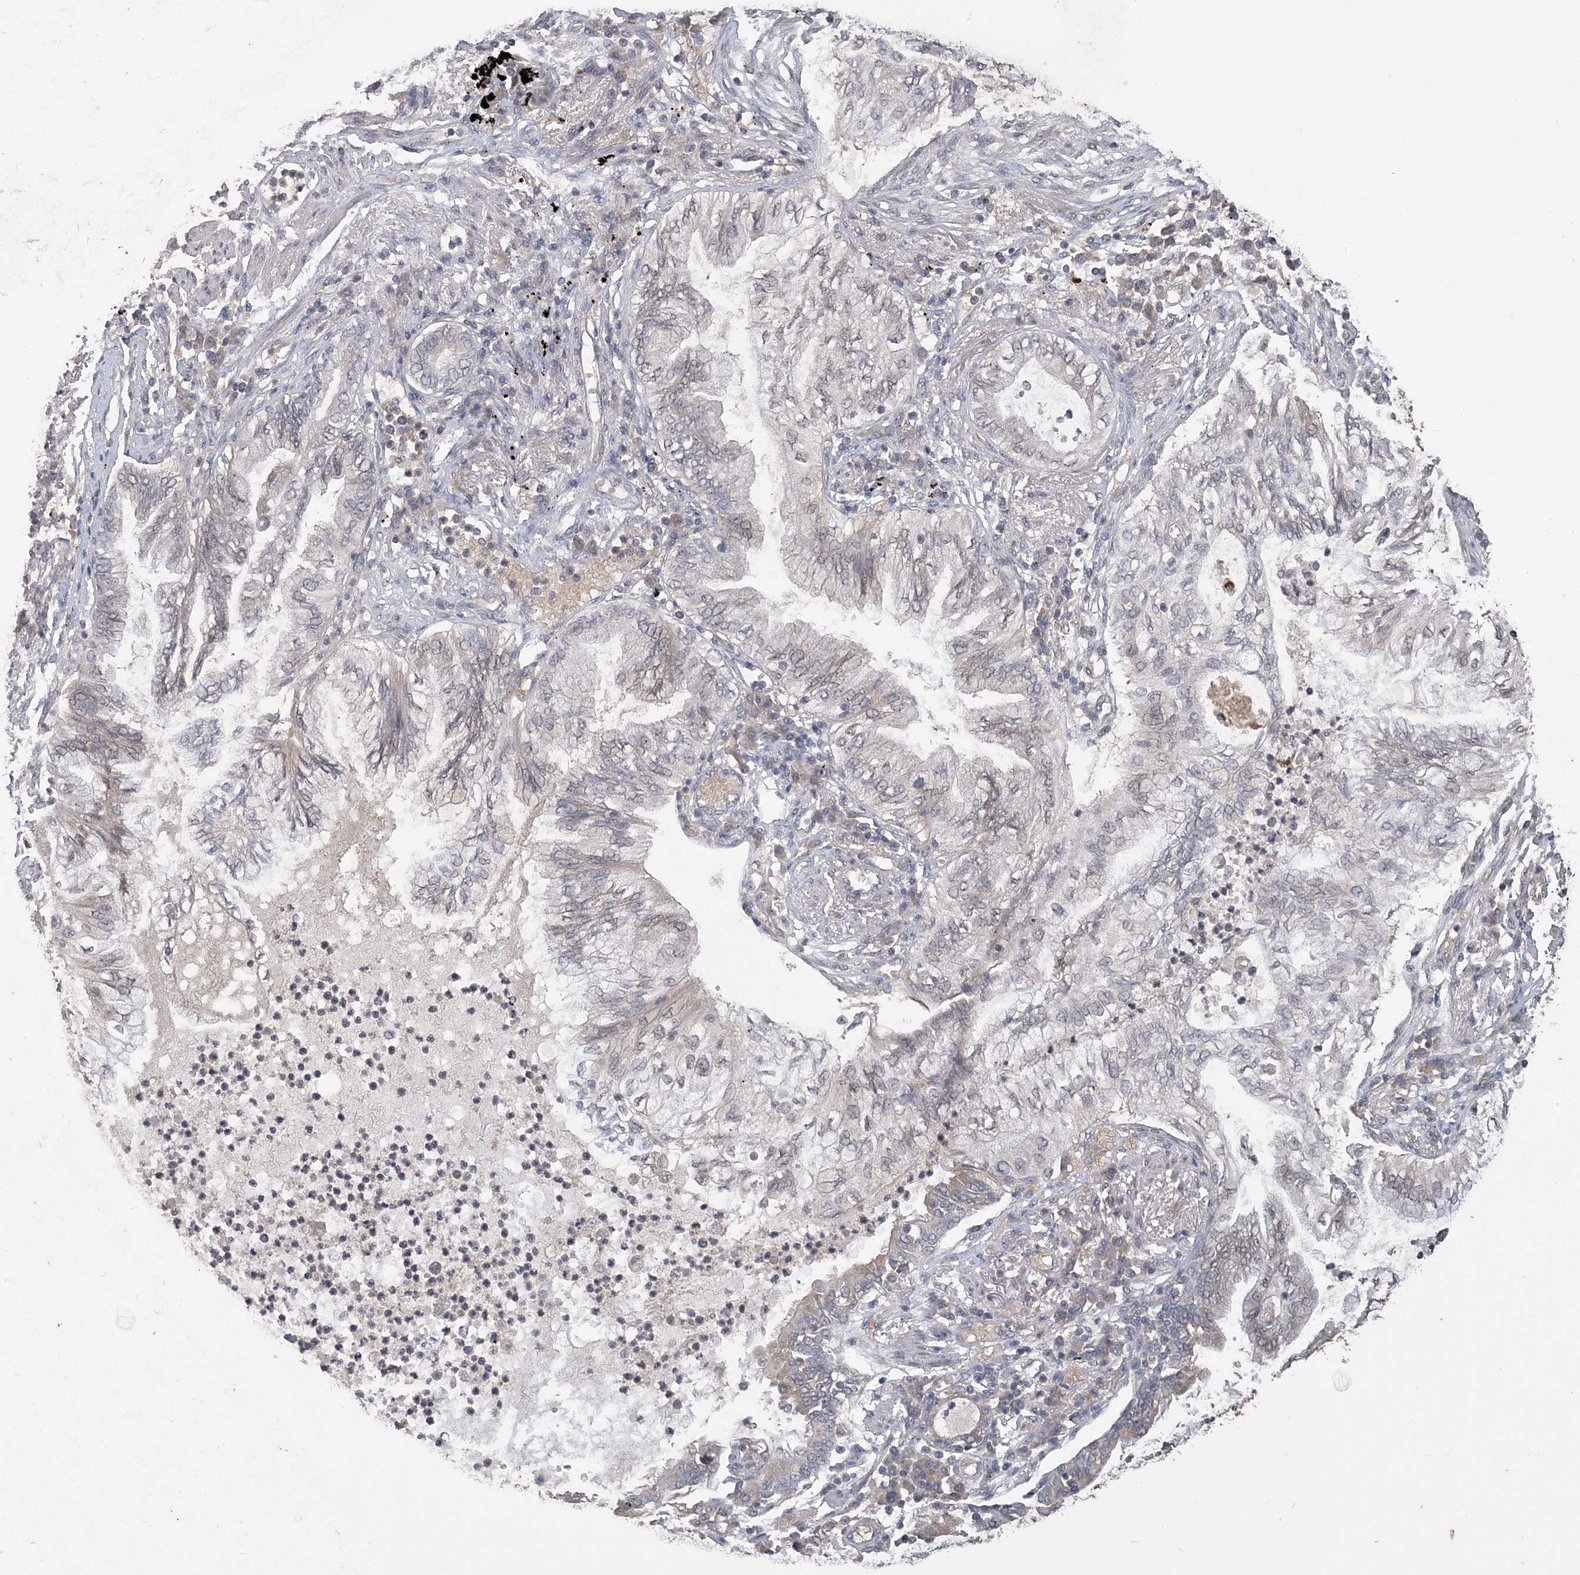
{"staining": {"intensity": "weak", "quantity": "<25%", "location": "cytoplasmic/membranous"}, "tissue": "lung cancer", "cell_type": "Tumor cells", "image_type": "cancer", "snomed": [{"axis": "morphology", "description": "Normal tissue, NOS"}, {"axis": "morphology", "description": "Adenocarcinoma, NOS"}, {"axis": "topography", "description": "Bronchus"}, {"axis": "topography", "description": "Lung"}], "caption": "Immunohistochemistry histopathology image of neoplastic tissue: lung cancer (adenocarcinoma) stained with DAB reveals no significant protein staining in tumor cells.", "gene": "ZBTB7A", "patient": {"sex": "female", "age": 70}}